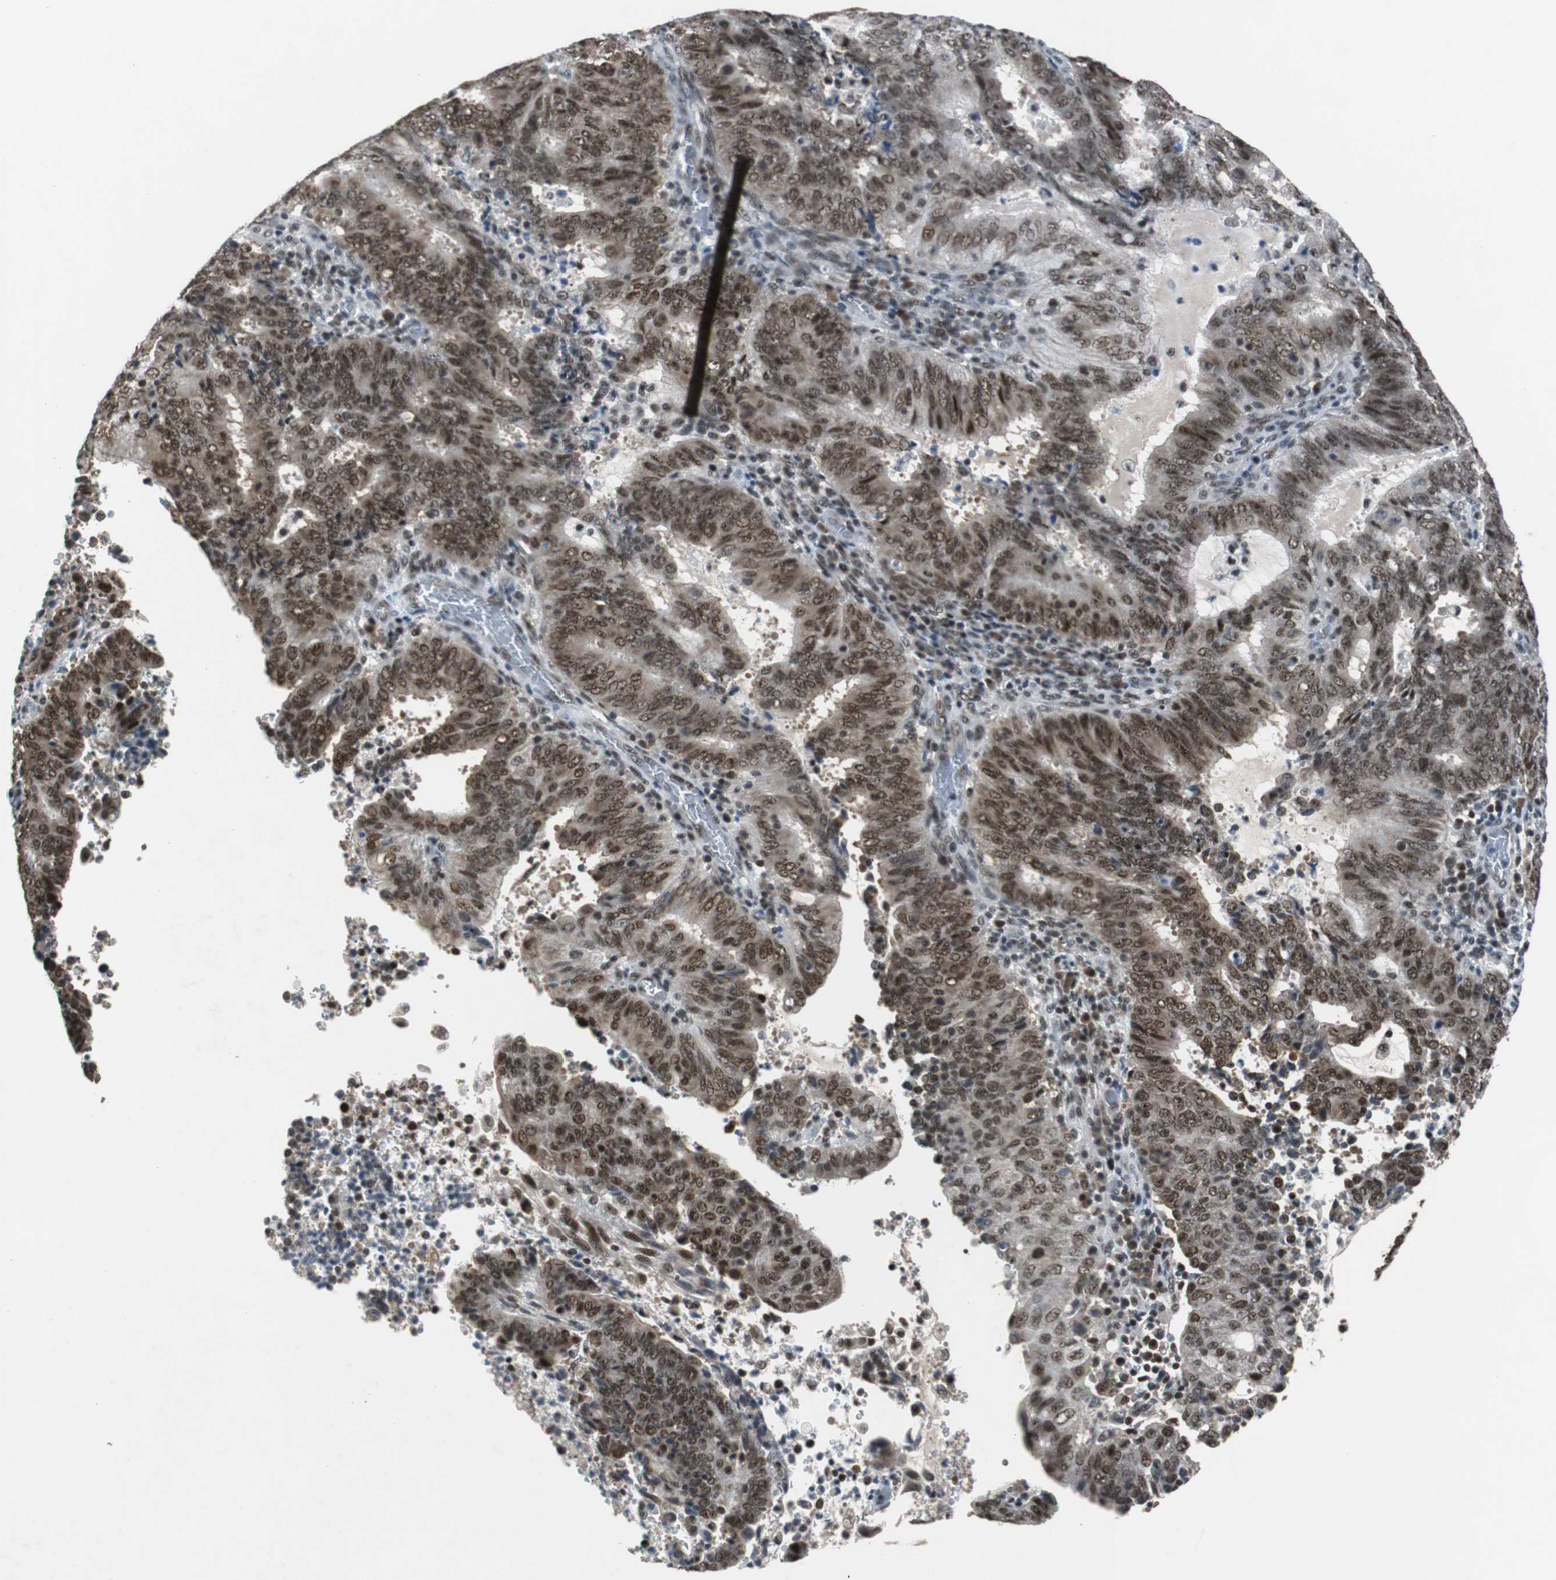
{"staining": {"intensity": "moderate", "quantity": ">75%", "location": "cytoplasmic/membranous,nuclear"}, "tissue": "cervical cancer", "cell_type": "Tumor cells", "image_type": "cancer", "snomed": [{"axis": "morphology", "description": "Adenocarcinoma, NOS"}, {"axis": "topography", "description": "Cervix"}], "caption": "Immunohistochemistry (IHC) staining of cervical cancer (adenocarcinoma), which shows medium levels of moderate cytoplasmic/membranous and nuclear staining in approximately >75% of tumor cells indicating moderate cytoplasmic/membranous and nuclear protein staining. The staining was performed using DAB (brown) for protein detection and nuclei were counterstained in hematoxylin (blue).", "gene": "USP28", "patient": {"sex": "female", "age": 44}}